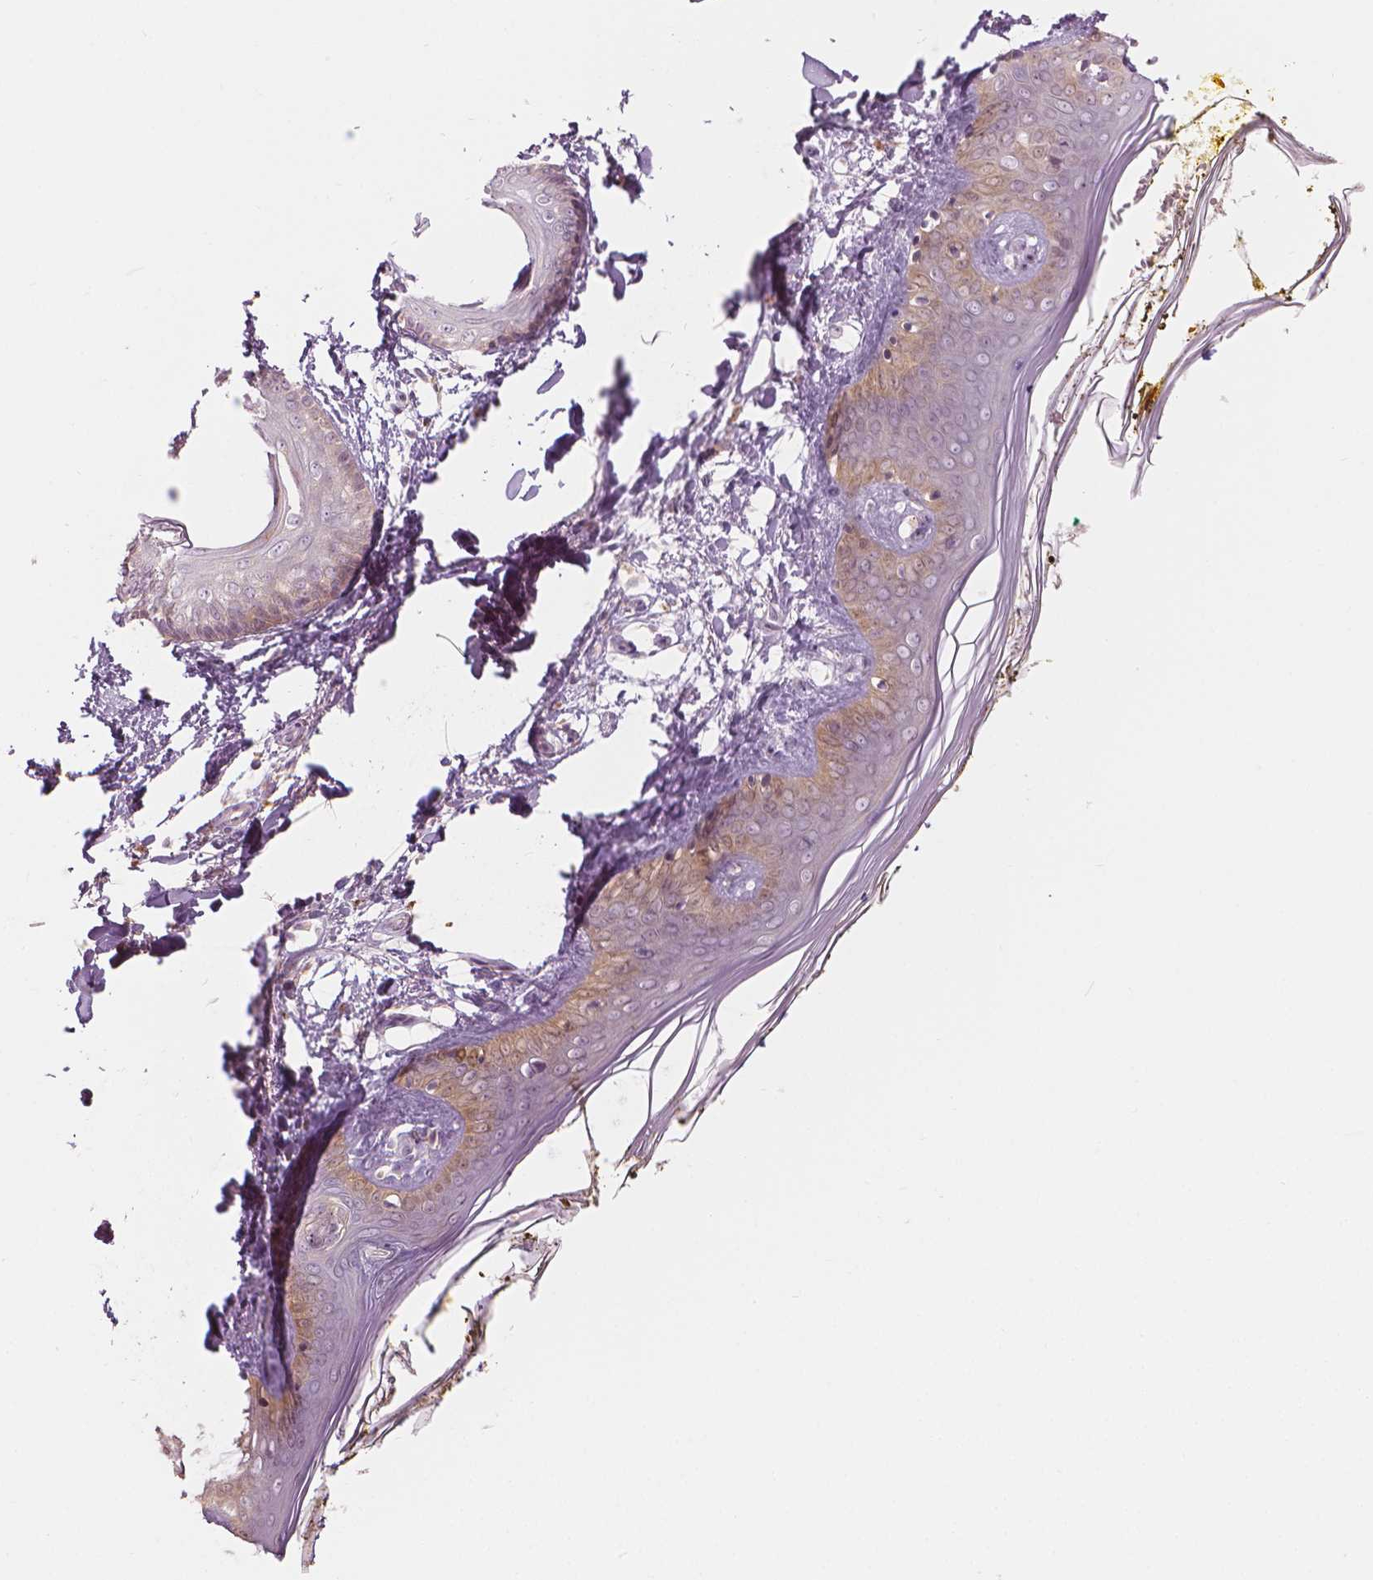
{"staining": {"intensity": "negative", "quantity": "none", "location": "none"}, "tissue": "skin", "cell_type": "Fibroblasts", "image_type": "normal", "snomed": [{"axis": "morphology", "description": "Normal tissue, NOS"}, {"axis": "topography", "description": "Skin"}], "caption": "Immunohistochemistry (IHC) micrograph of normal skin: human skin stained with DAB exhibits no significant protein staining in fibroblasts.", "gene": "SHMT1", "patient": {"sex": "female", "age": 34}}